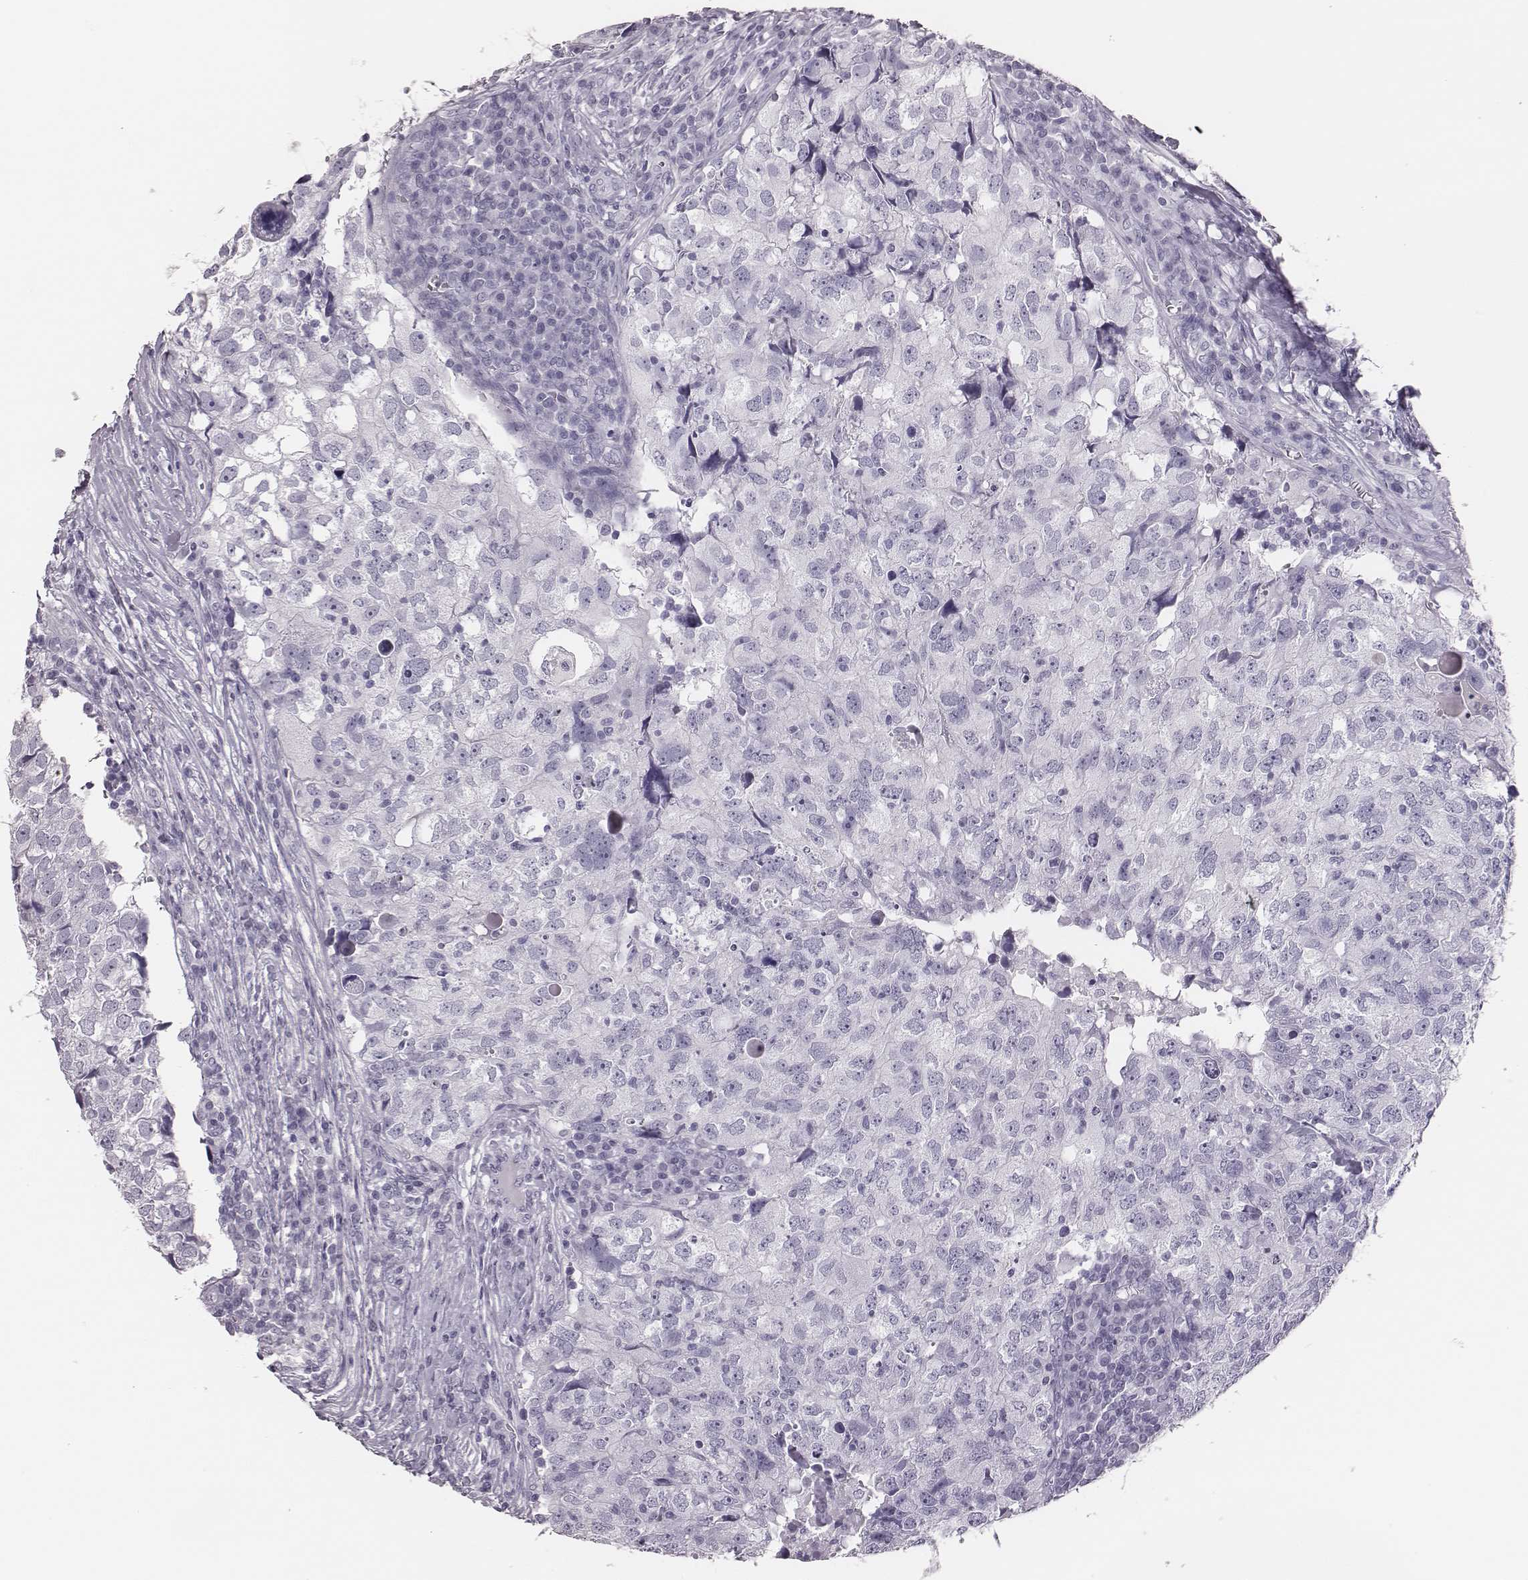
{"staining": {"intensity": "negative", "quantity": "none", "location": "none"}, "tissue": "breast cancer", "cell_type": "Tumor cells", "image_type": "cancer", "snomed": [{"axis": "morphology", "description": "Duct carcinoma"}, {"axis": "topography", "description": "Breast"}], "caption": "A photomicrograph of human breast invasive ductal carcinoma is negative for staining in tumor cells.", "gene": "H1-6", "patient": {"sex": "female", "age": 30}}